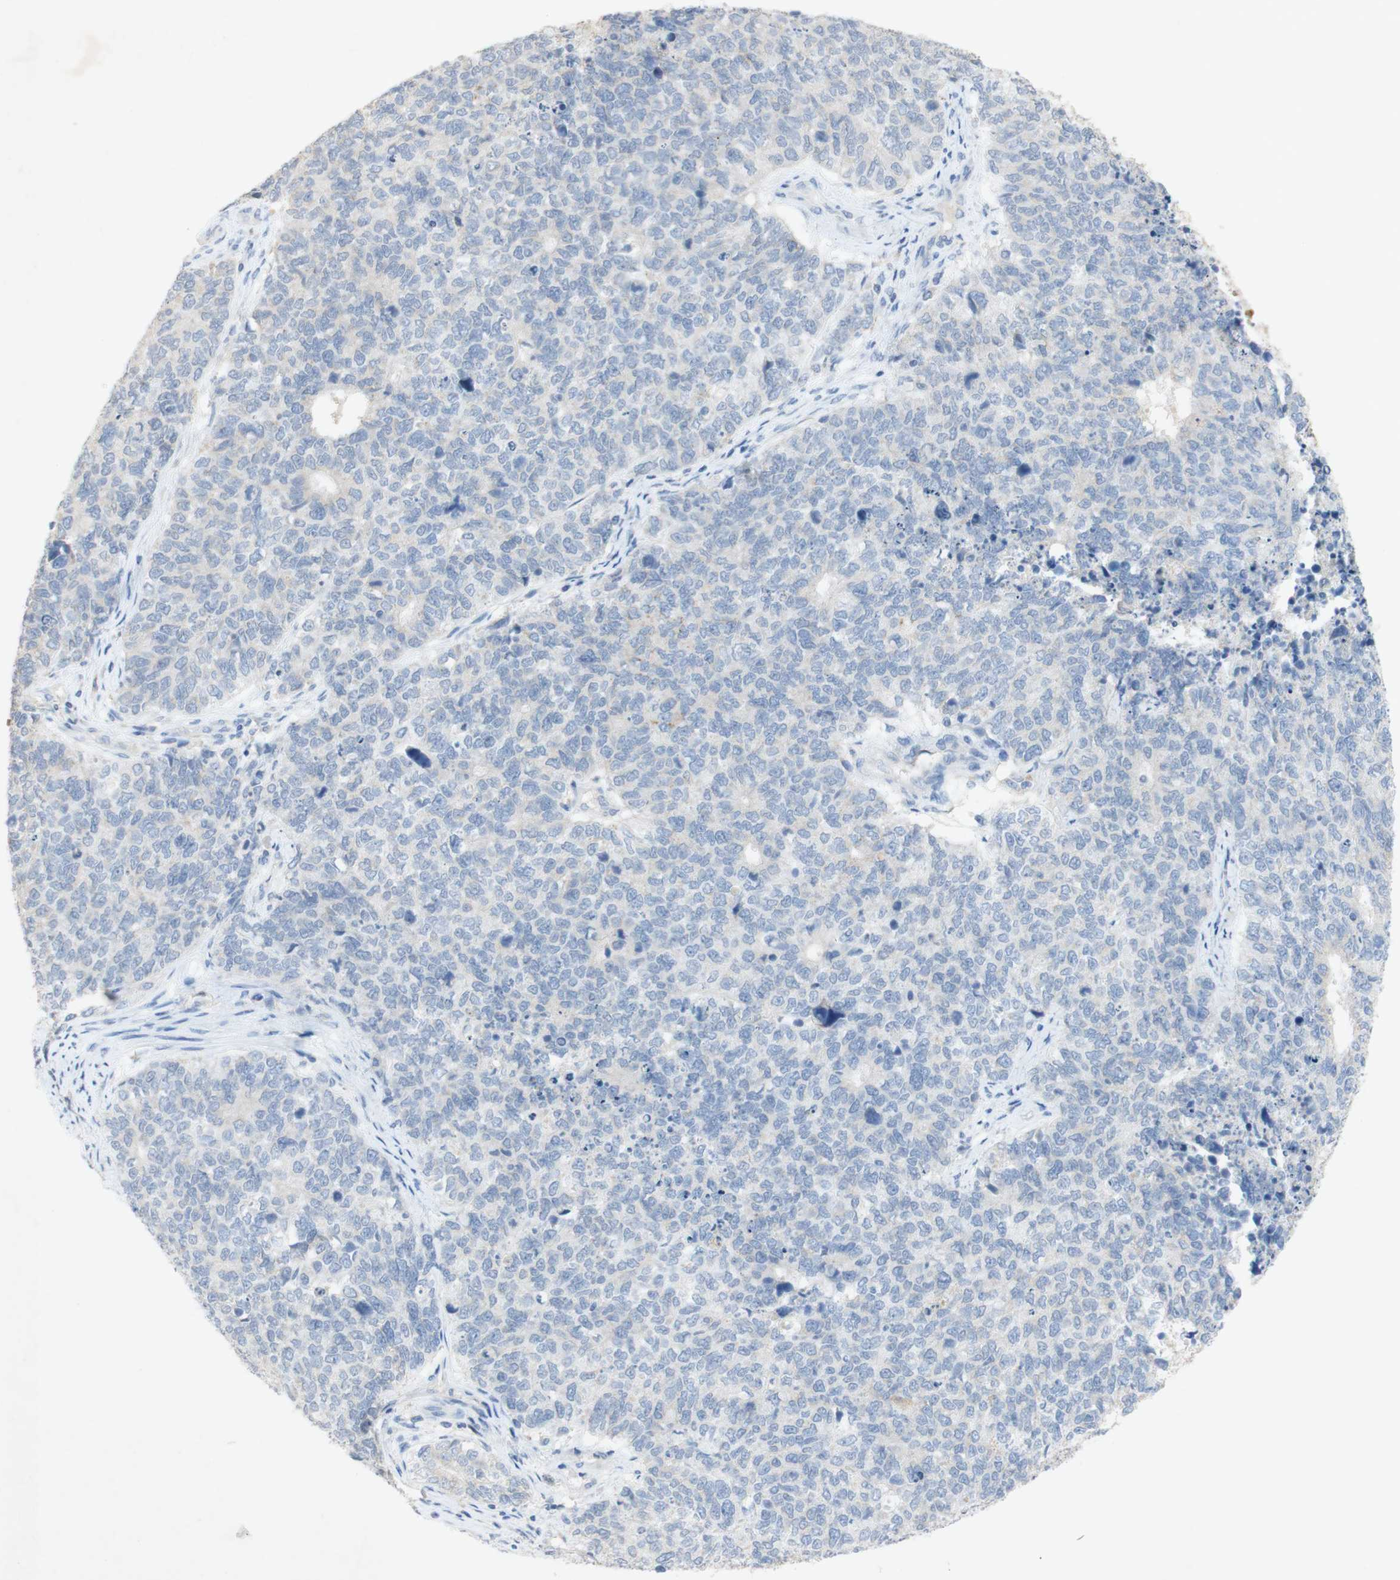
{"staining": {"intensity": "negative", "quantity": "none", "location": "none"}, "tissue": "cervical cancer", "cell_type": "Tumor cells", "image_type": "cancer", "snomed": [{"axis": "morphology", "description": "Squamous cell carcinoma, NOS"}, {"axis": "topography", "description": "Cervix"}], "caption": "Immunohistochemical staining of human squamous cell carcinoma (cervical) shows no significant staining in tumor cells. The staining was performed using DAB to visualize the protein expression in brown, while the nuclei were stained in blue with hematoxylin (Magnification: 20x).", "gene": "EPO", "patient": {"sex": "female", "age": 63}}